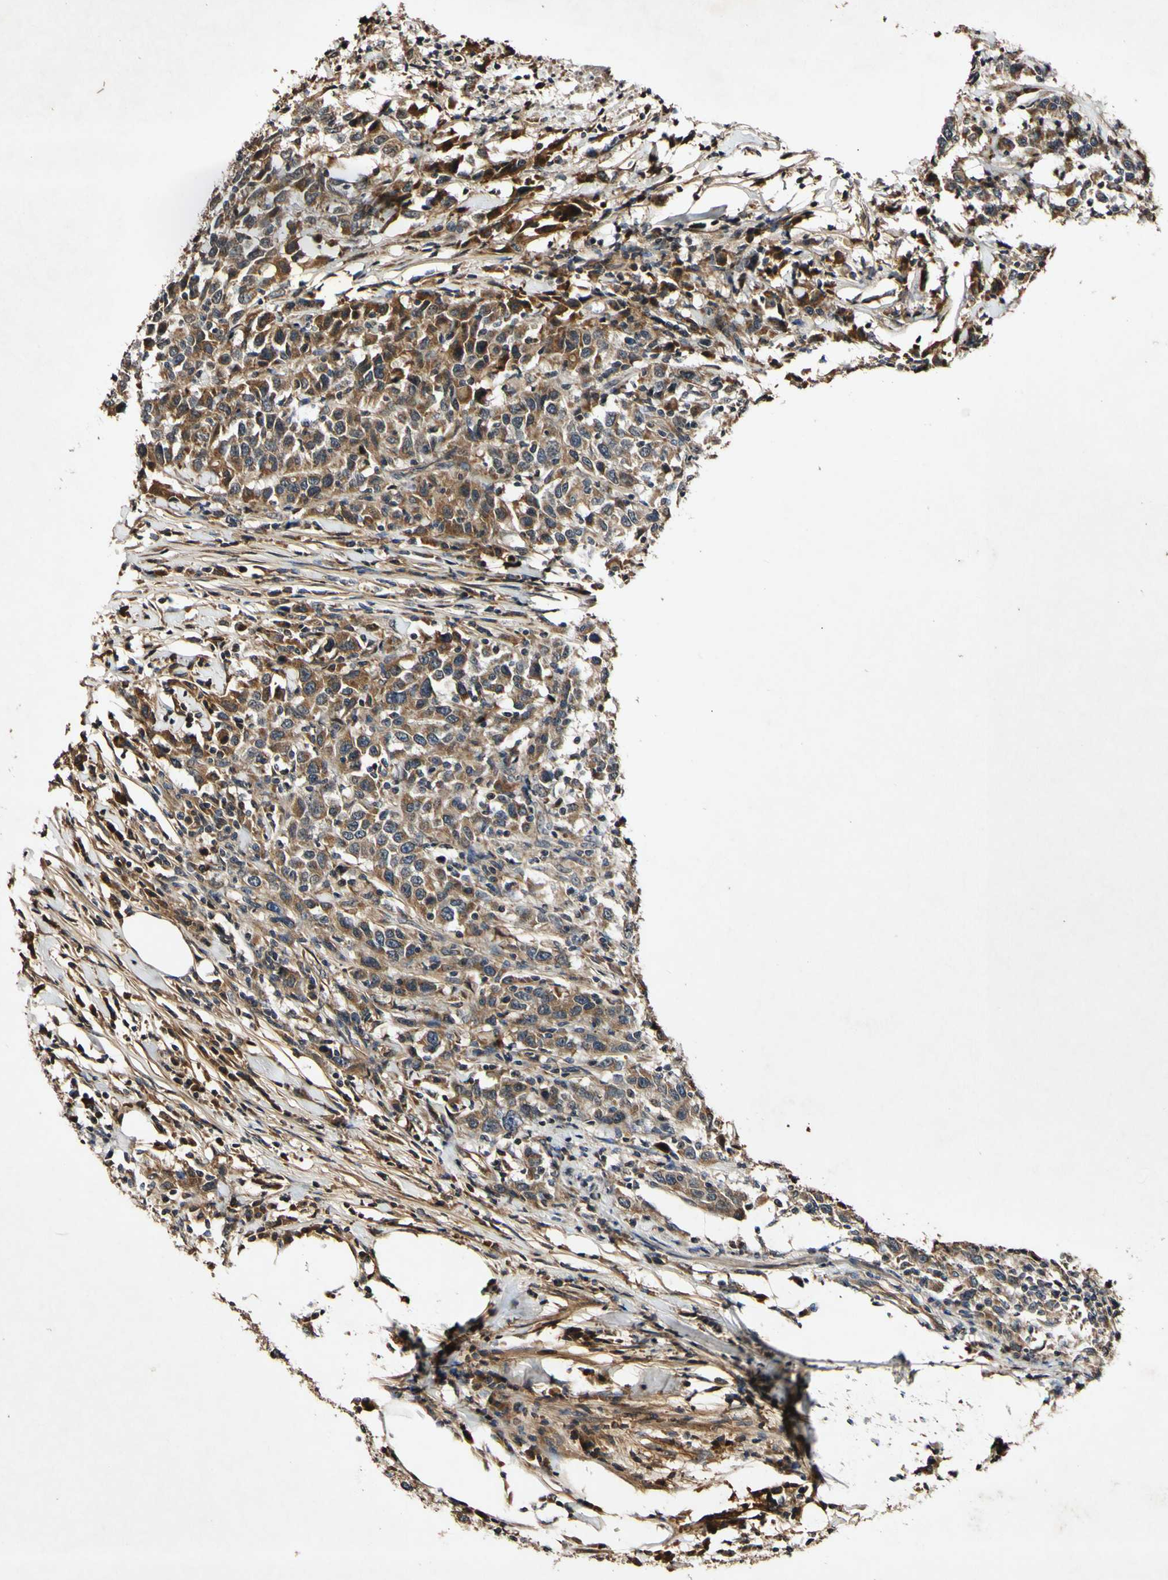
{"staining": {"intensity": "moderate", "quantity": ">75%", "location": "cytoplasmic/membranous"}, "tissue": "urothelial cancer", "cell_type": "Tumor cells", "image_type": "cancer", "snomed": [{"axis": "morphology", "description": "Urothelial carcinoma, High grade"}, {"axis": "topography", "description": "Urinary bladder"}], "caption": "Urothelial cancer stained with immunohistochemistry (IHC) displays moderate cytoplasmic/membranous expression in about >75% of tumor cells.", "gene": "PLAT", "patient": {"sex": "male", "age": 61}}